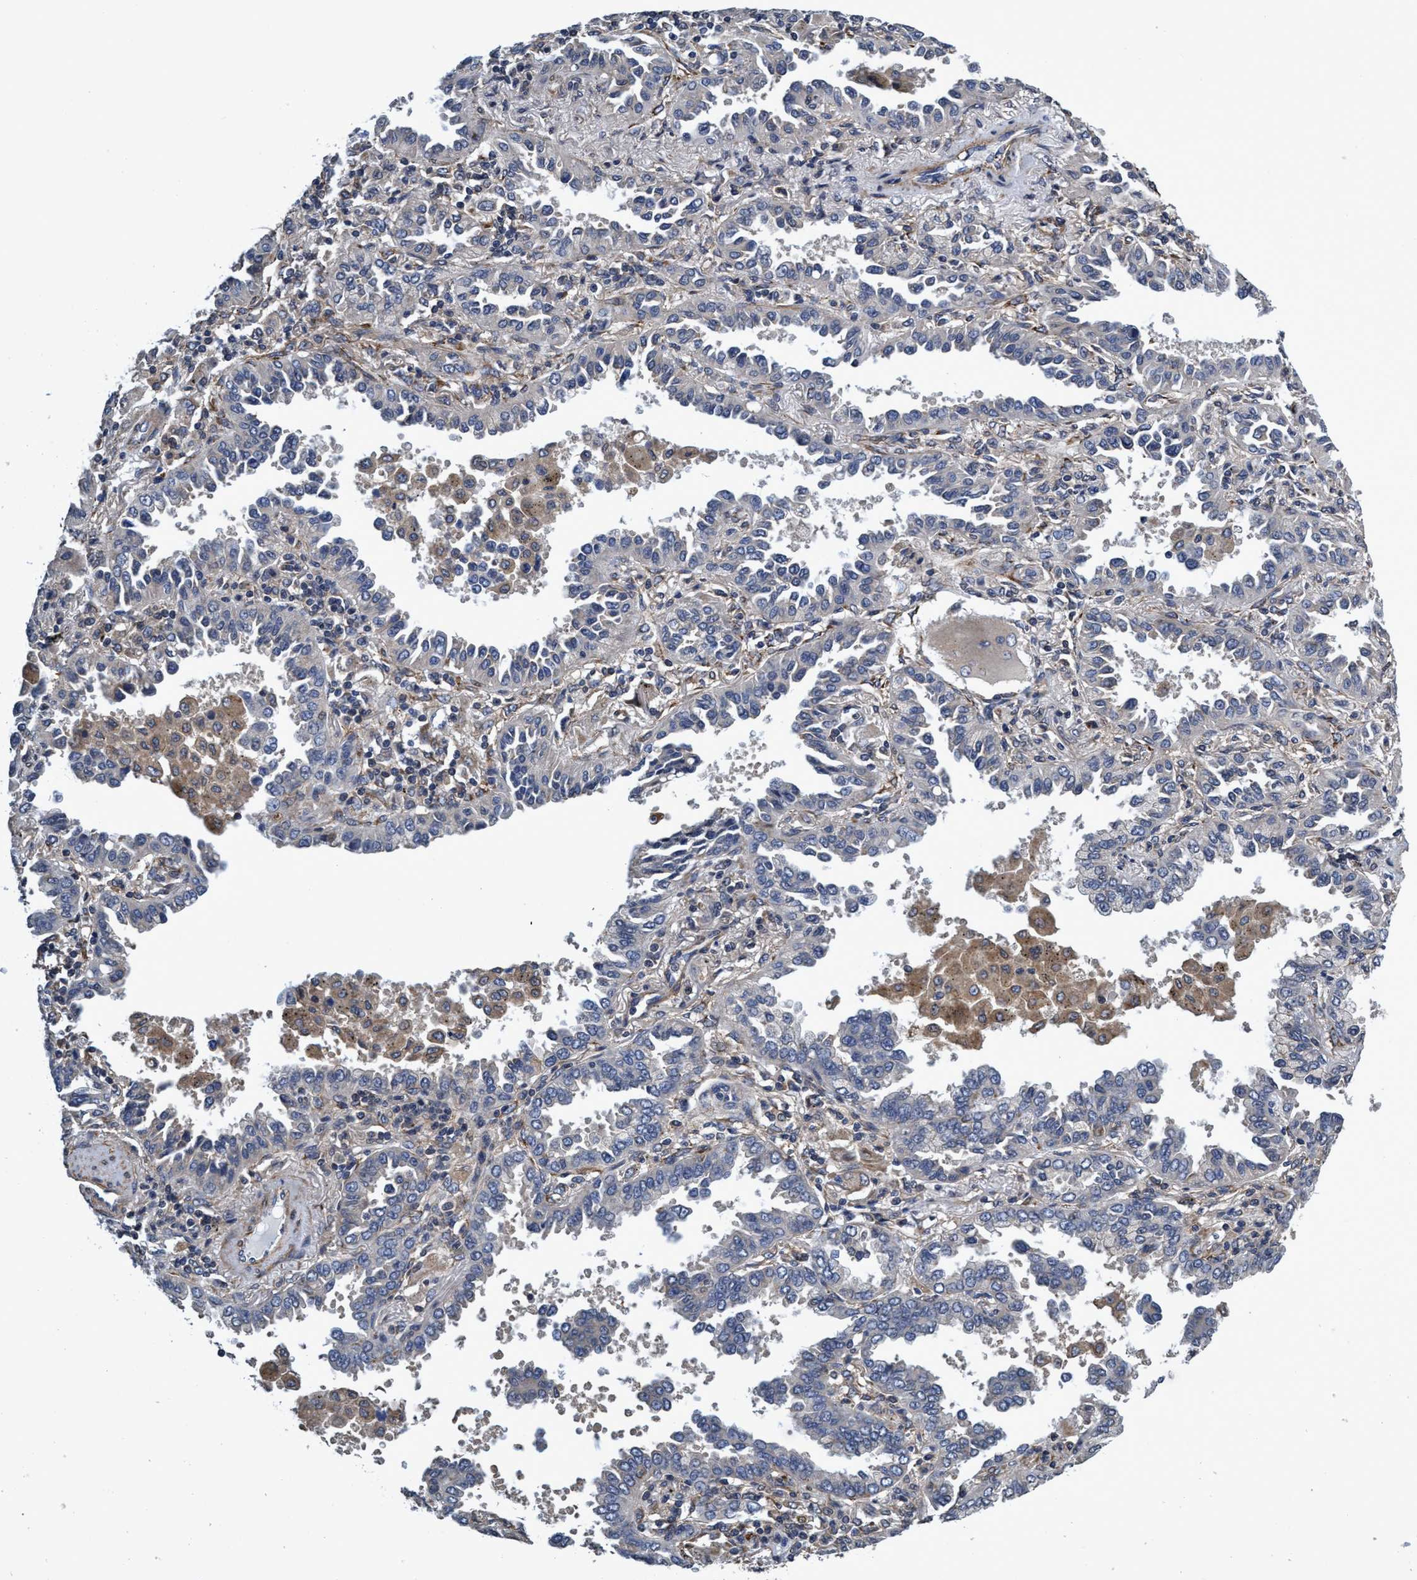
{"staining": {"intensity": "negative", "quantity": "none", "location": "none"}, "tissue": "lung cancer", "cell_type": "Tumor cells", "image_type": "cancer", "snomed": [{"axis": "morphology", "description": "Normal tissue, NOS"}, {"axis": "morphology", "description": "Adenocarcinoma, NOS"}, {"axis": "topography", "description": "Lung"}], "caption": "Tumor cells are negative for protein expression in human lung adenocarcinoma.", "gene": "CALCOCO2", "patient": {"sex": "male", "age": 59}}